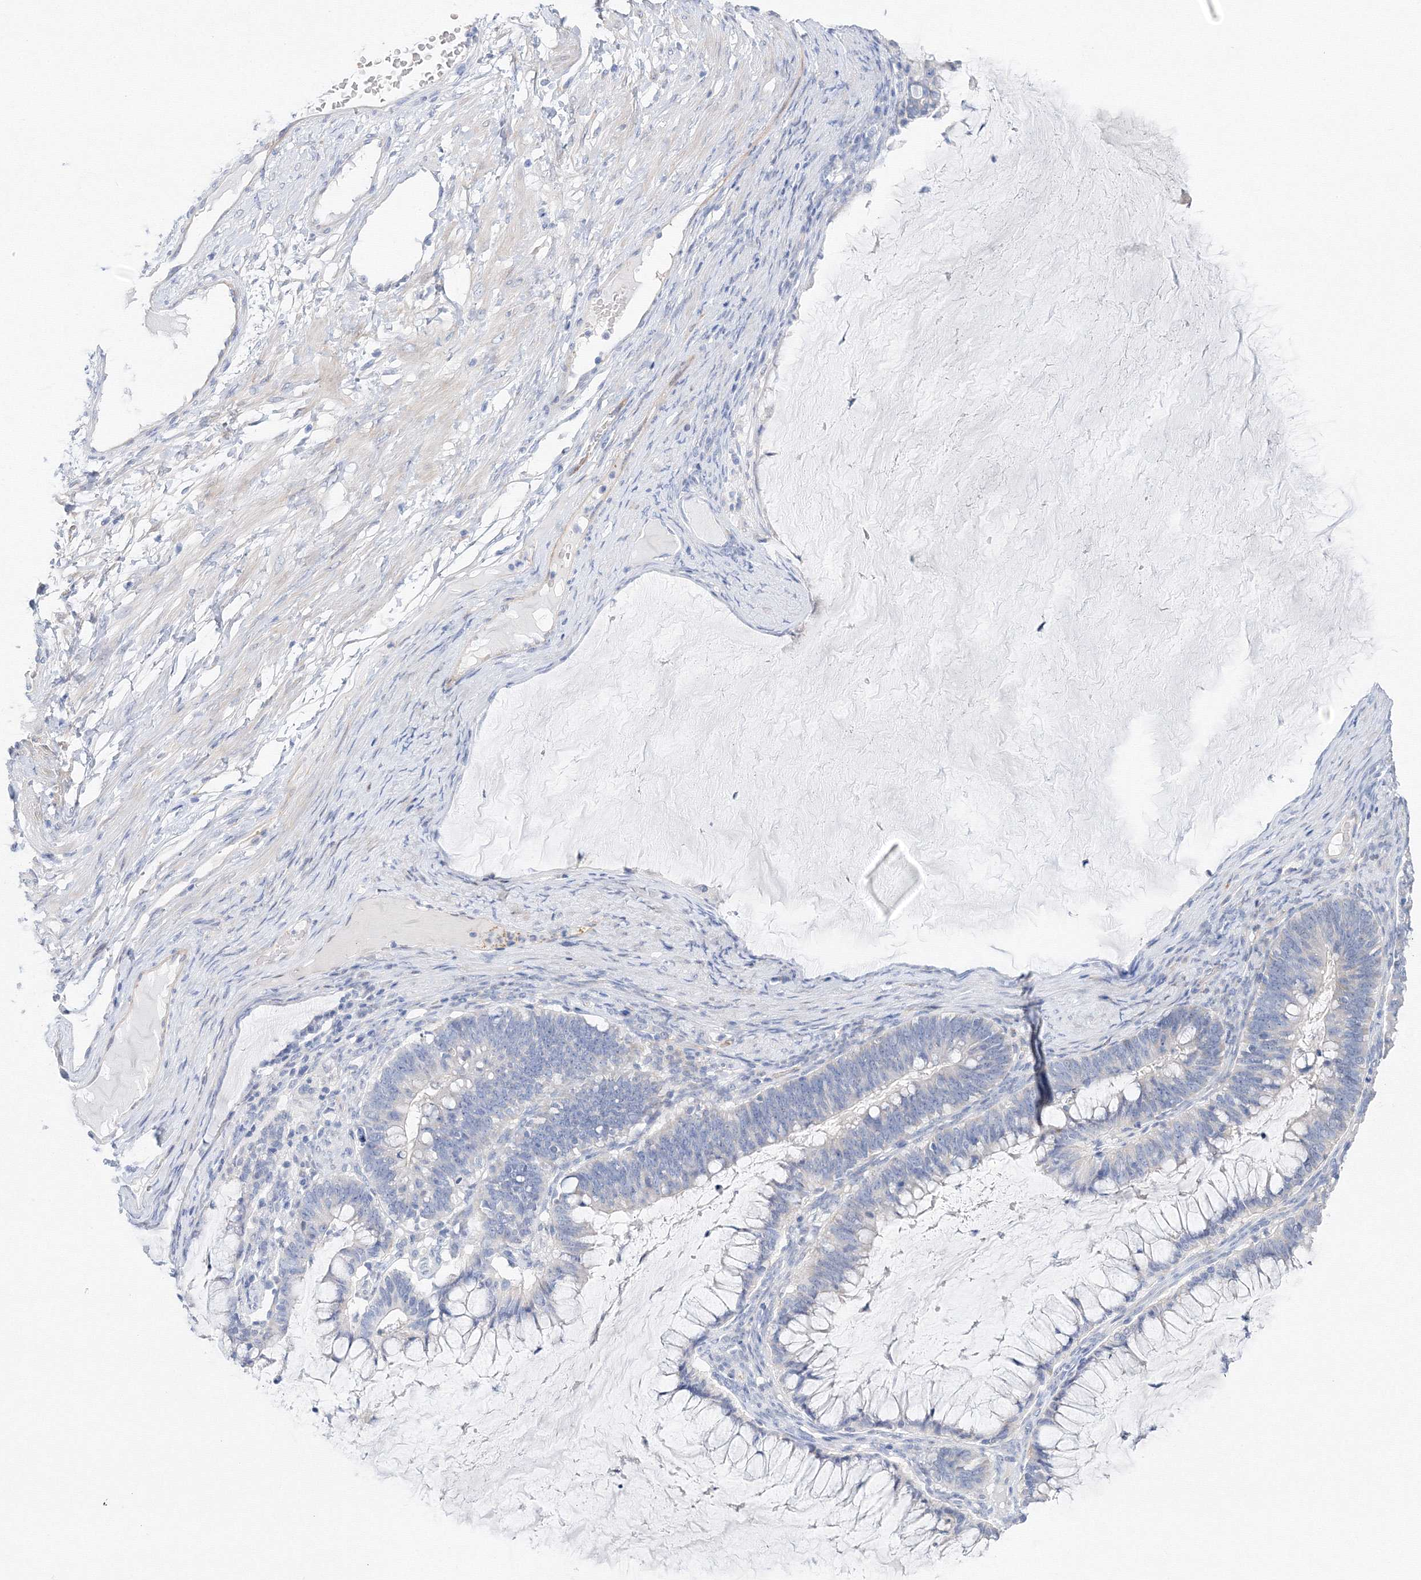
{"staining": {"intensity": "negative", "quantity": "none", "location": "none"}, "tissue": "ovarian cancer", "cell_type": "Tumor cells", "image_type": "cancer", "snomed": [{"axis": "morphology", "description": "Cystadenocarcinoma, mucinous, NOS"}, {"axis": "topography", "description": "Ovary"}], "caption": "Immunohistochemistry histopathology image of human mucinous cystadenocarcinoma (ovarian) stained for a protein (brown), which exhibits no positivity in tumor cells.", "gene": "TAMM41", "patient": {"sex": "female", "age": 61}}